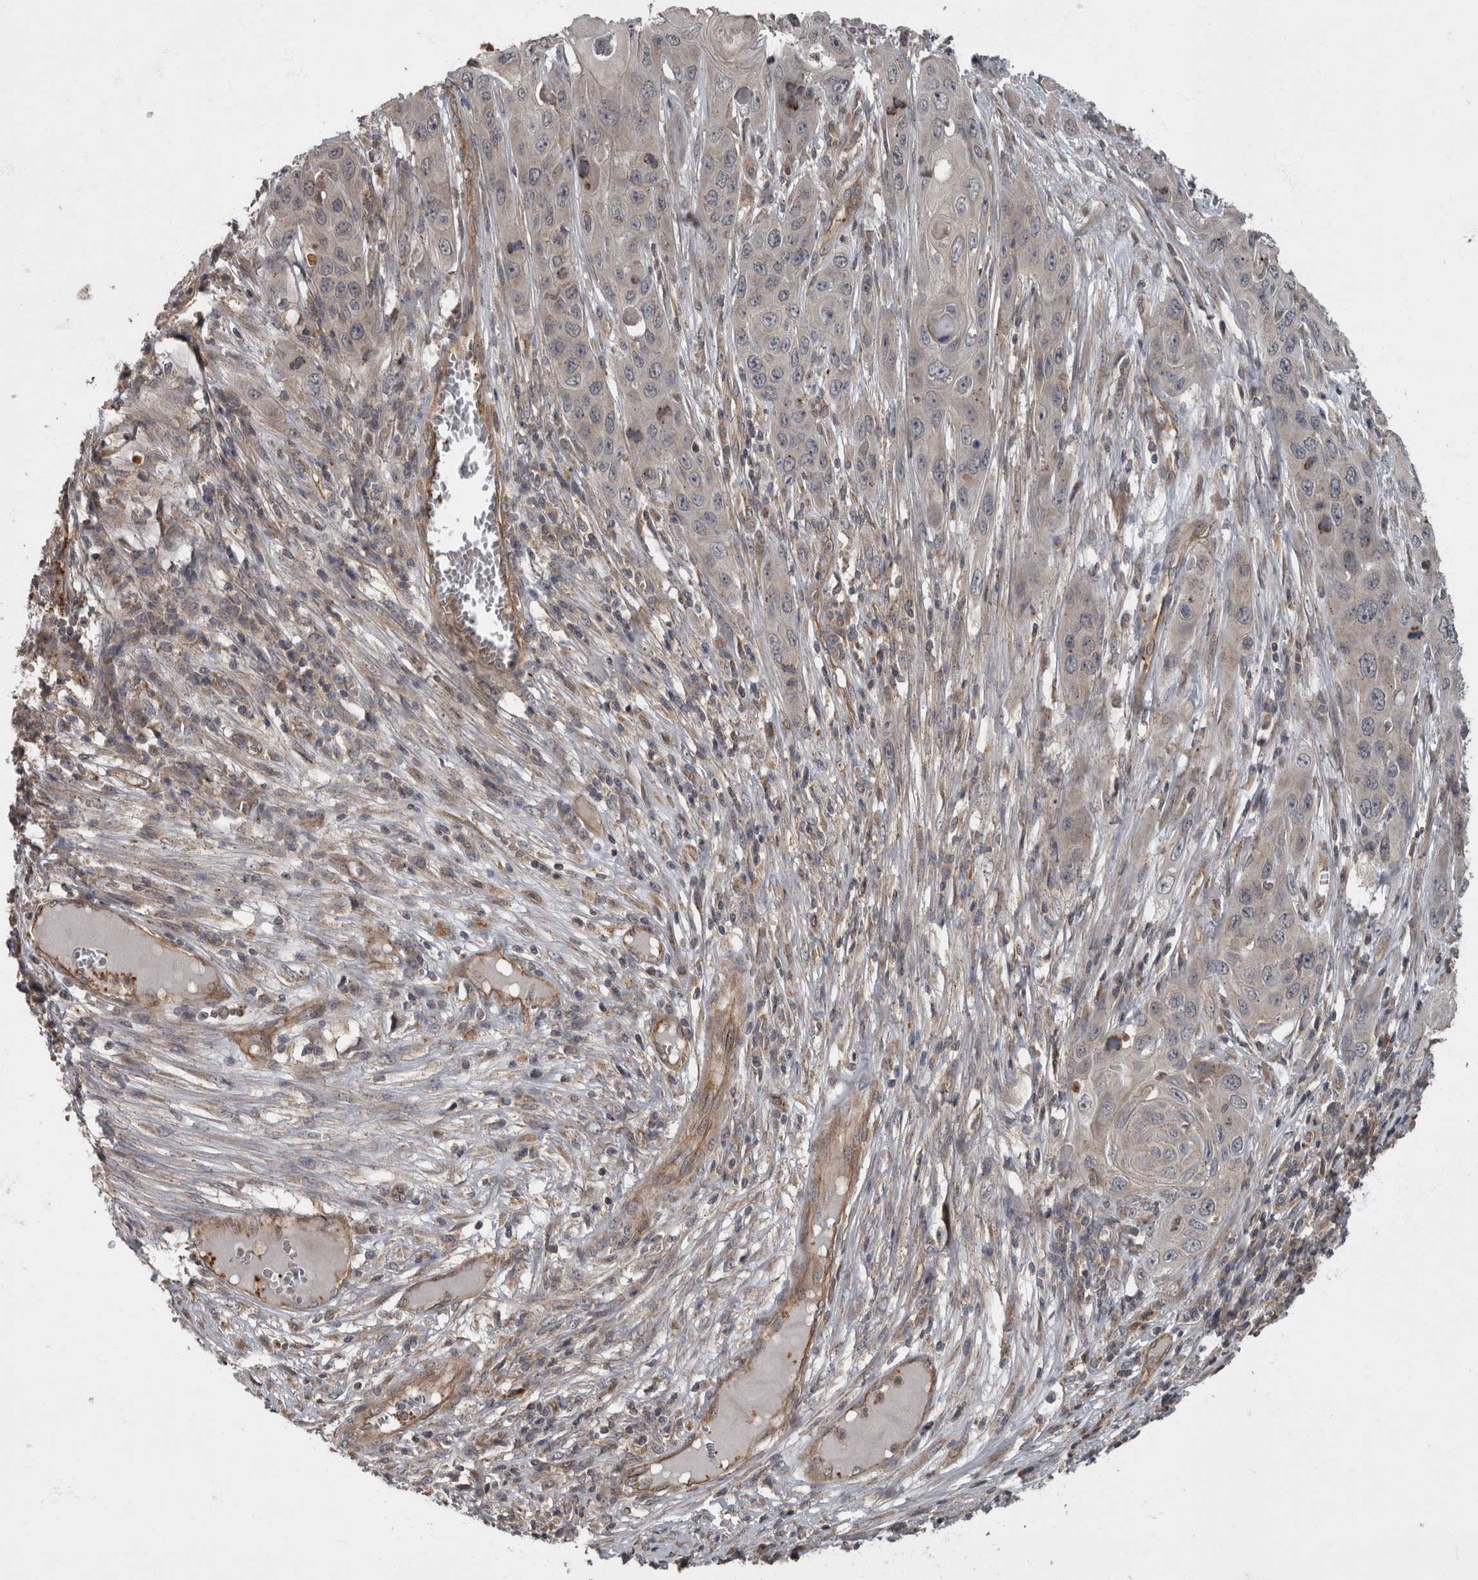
{"staining": {"intensity": "negative", "quantity": "none", "location": "none"}, "tissue": "skin cancer", "cell_type": "Tumor cells", "image_type": "cancer", "snomed": [{"axis": "morphology", "description": "Squamous cell carcinoma, NOS"}, {"axis": "topography", "description": "Skin"}], "caption": "Immunohistochemistry (IHC) photomicrograph of neoplastic tissue: human skin cancer (squamous cell carcinoma) stained with DAB (3,3'-diaminobenzidine) displays no significant protein expression in tumor cells. The staining was performed using DAB to visualize the protein expression in brown, while the nuclei were stained in blue with hematoxylin (Magnification: 20x).", "gene": "VEGFD", "patient": {"sex": "male", "age": 55}}